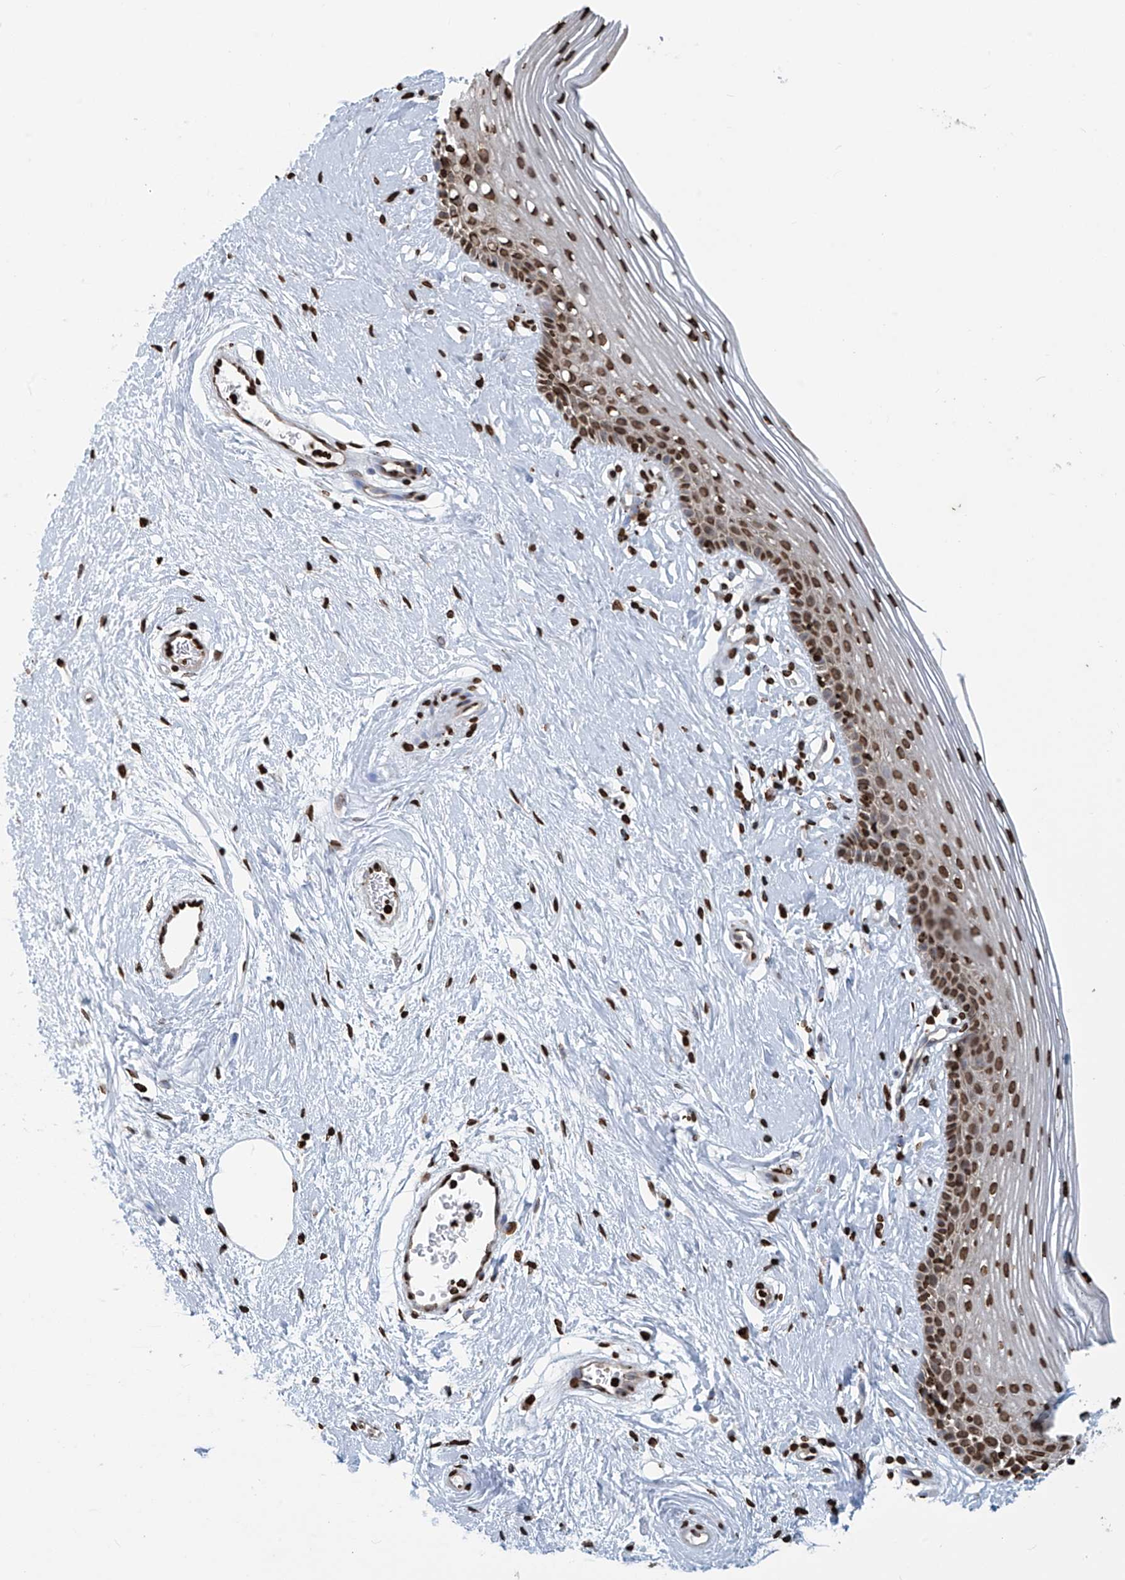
{"staining": {"intensity": "strong", "quantity": ">75%", "location": "nuclear"}, "tissue": "vagina", "cell_type": "Squamous epithelial cells", "image_type": "normal", "snomed": [{"axis": "morphology", "description": "Normal tissue, NOS"}, {"axis": "topography", "description": "Vagina"}], "caption": "Benign vagina was stained to show a protein in brown. There is high levels of strong nuclear positivity in about >75% of squamous epithelial cells.", "gene": "DPPA2", "patient": {"sex": "female", "age": 46}}